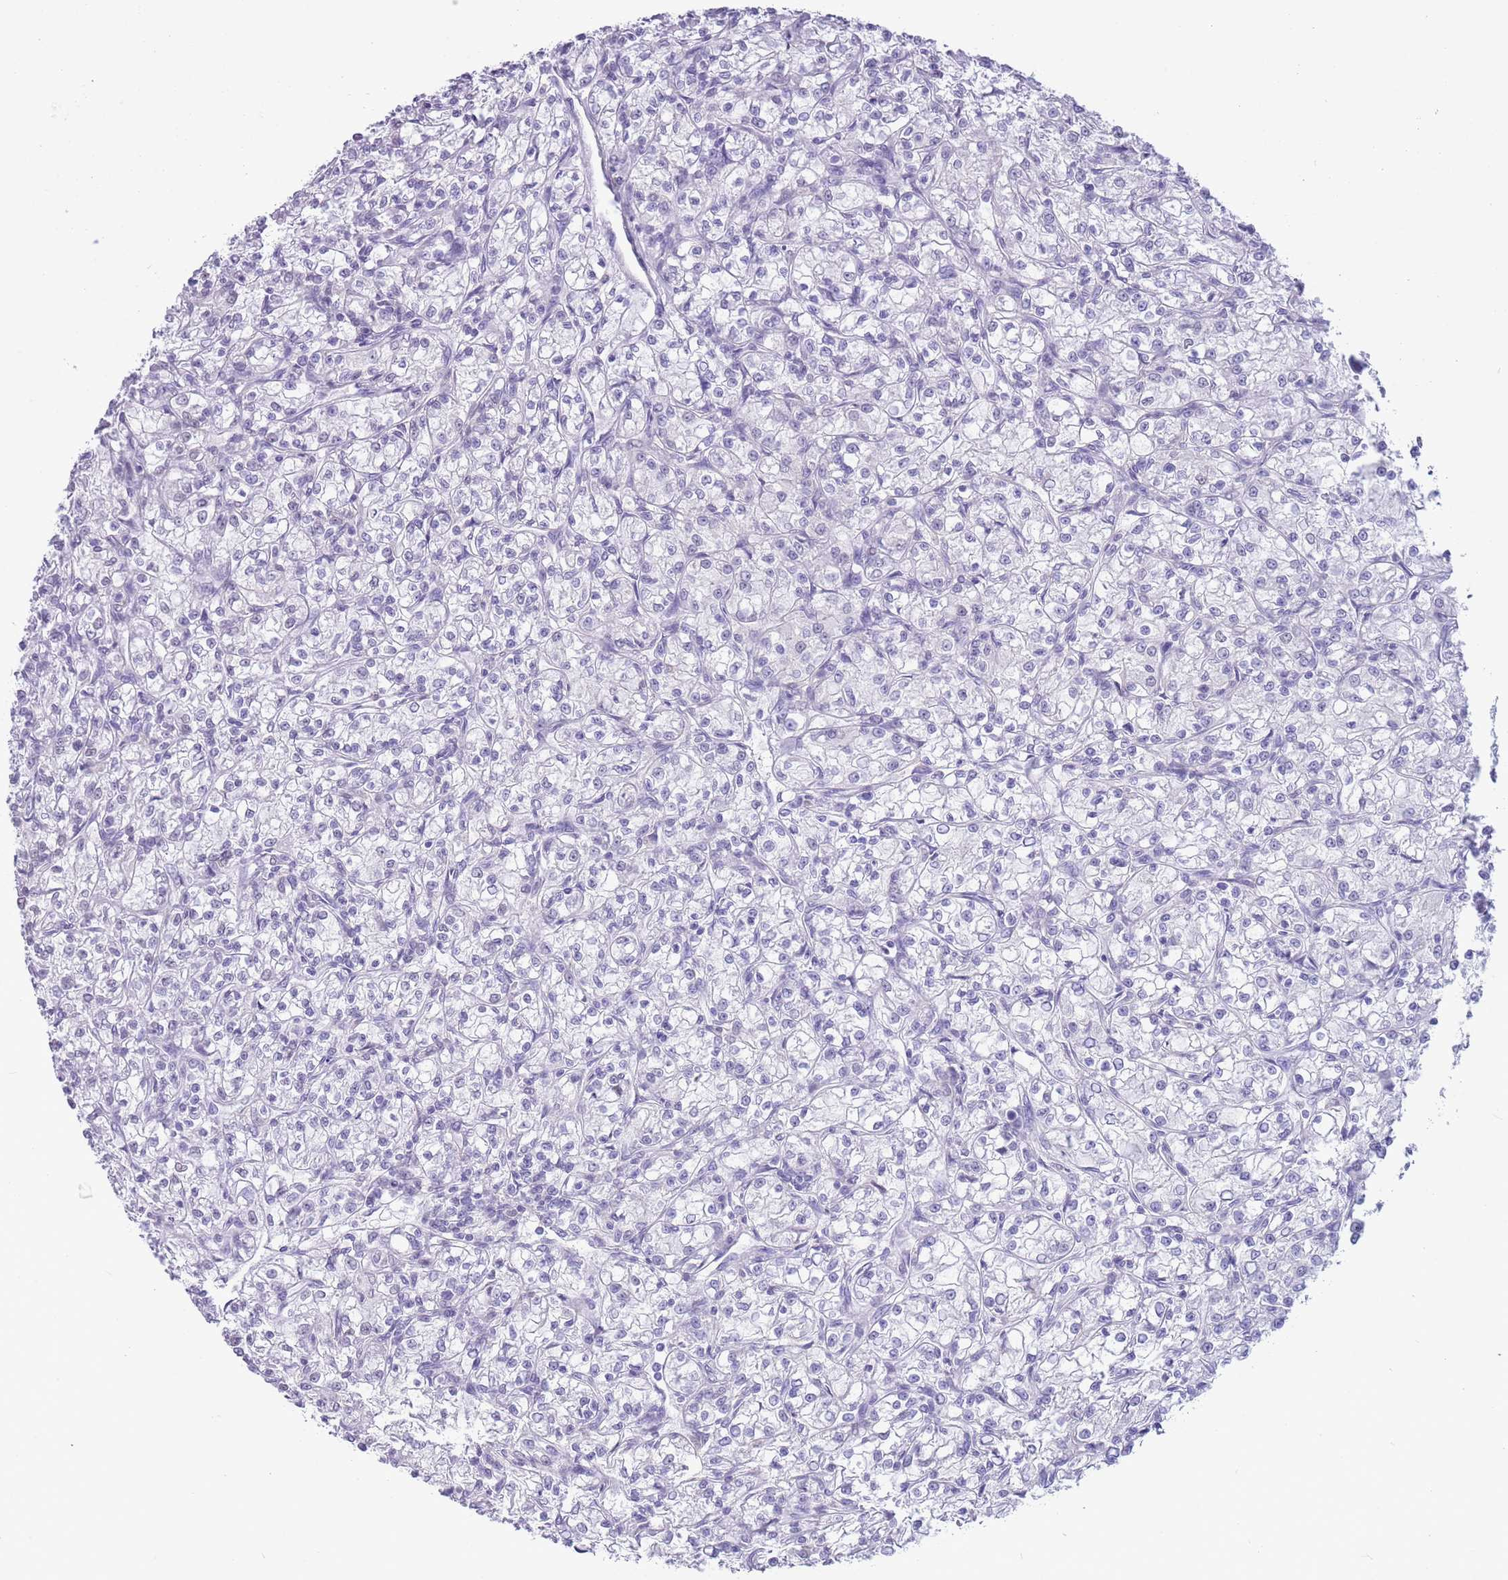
{"staining": {"intensity": "negative", "quantity": "none", "location": "none"}, "tissue": "renal cancer", "cell_type": "Tumor cells", "image_type": "cancer", "snomed": [{"axis": "morphology", "description": "Adenocarcinoma, NOS"}, {"axis": "topography", "description": "Kidney"}], "caption": "Renal adenocarcinoma was stained to show a protein in brown. There is no significant positivity in tumor cells.", "gene": "PPP1R17", "patient": {"sex": "female", "age": 59}}